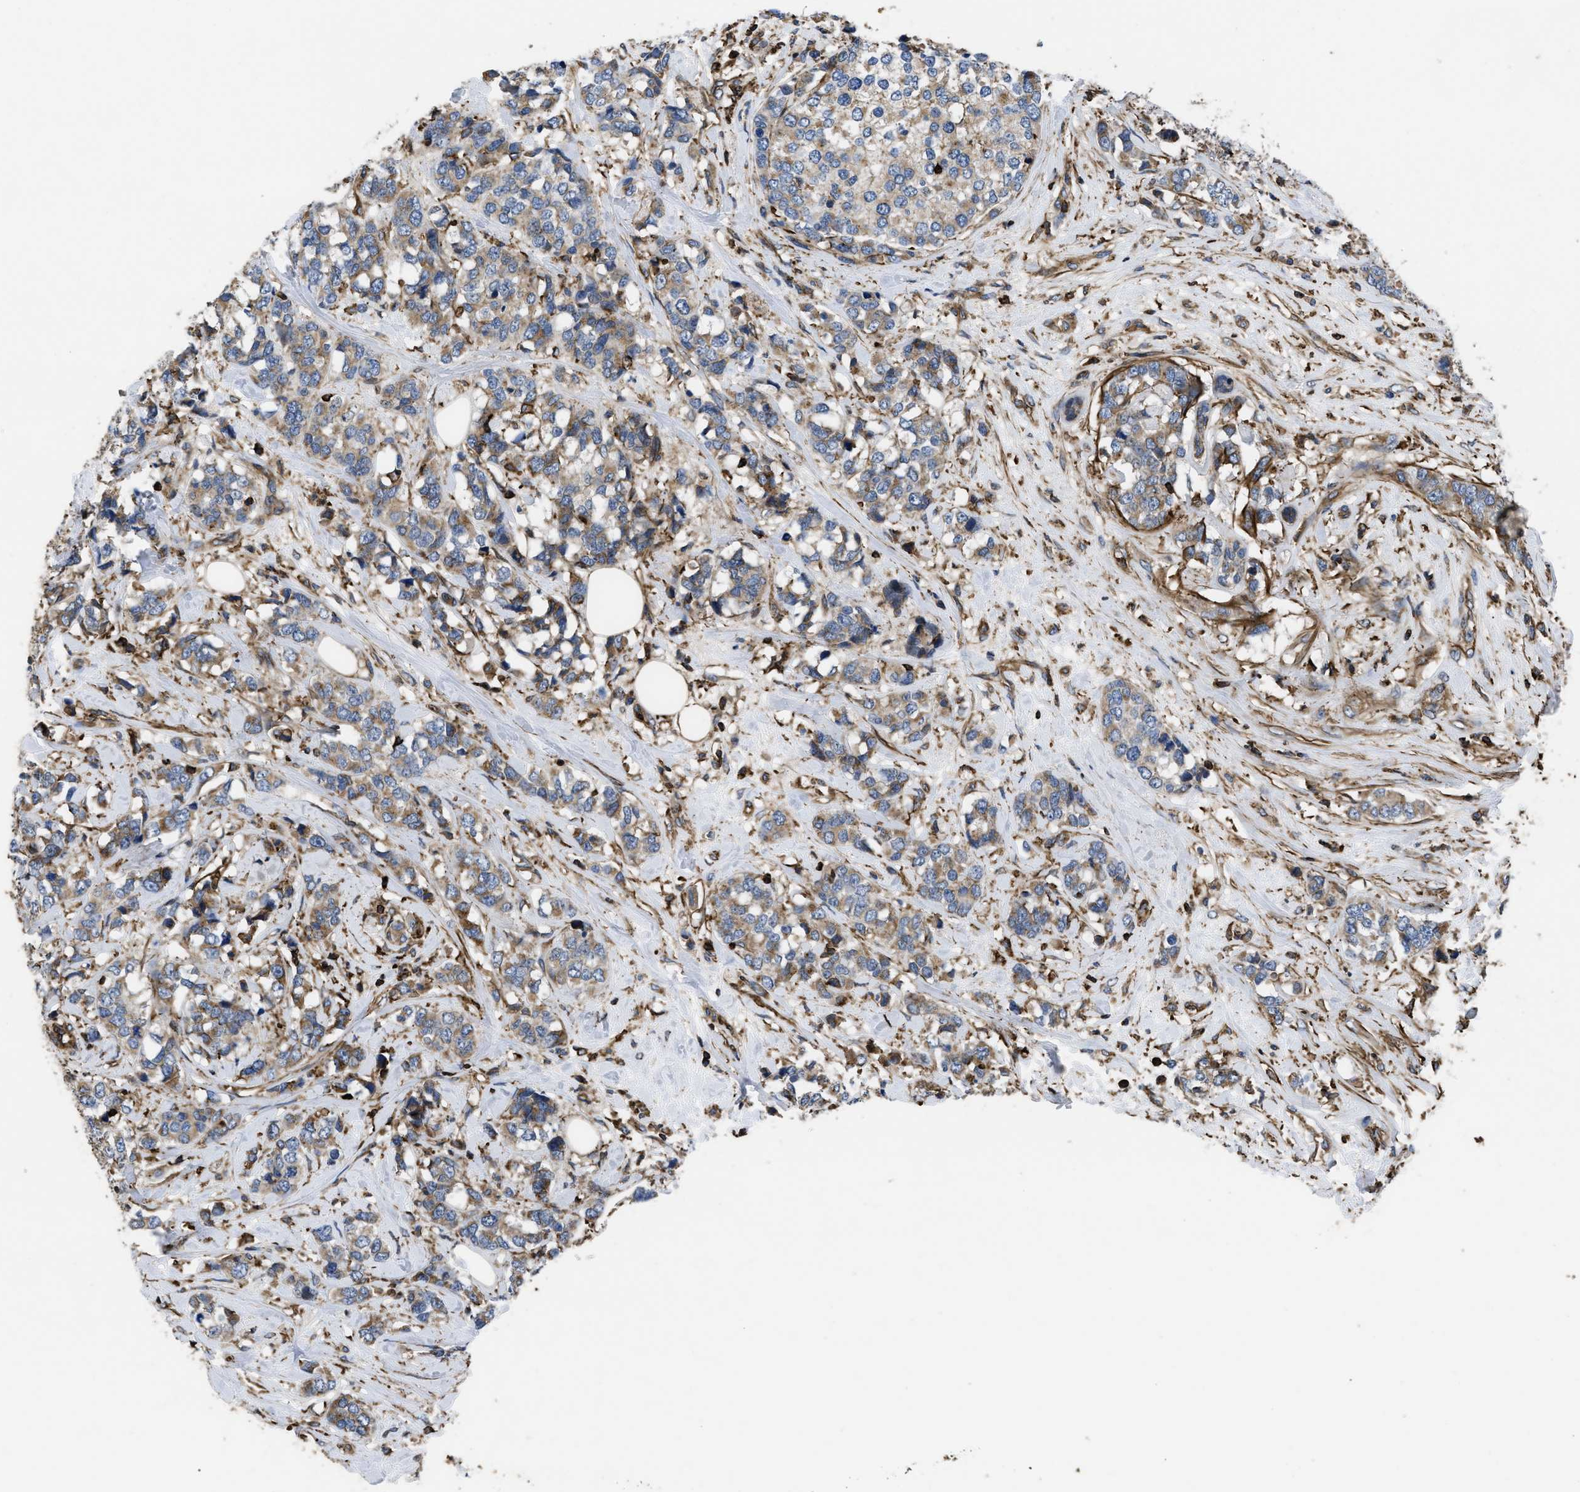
{"staining": {"intensity": "moderate", "quantity": ">75%", "location": "cytoplasmic/membranous"}, "tissue": "breast cancer", "cell_type": "Tumor cells", "image_type": "cancer", "snomed": [{"axis": "morphology", "description": "Lobular carcinoma"}, {"axis": "topography", "description": "Breast"}], "caption": "High-magnification brightfield microscopy of breast cancer (lobular carcinoma) stained with DAB (brown) and counterstained with hematoxylin (blue). tumor cells exhibit moderate cytoplasmic/membranous positivity is present in approximately>75% of cells. The staining was performed using DAB (3,3'-diaminobenzidine) to visualize the protein expression in brown, while the nuclei were stained in blue with hematoxylin (Magnification: 20x).", "gene": "SCUBE2", "patient": {"sex": "female", "age": 59}}